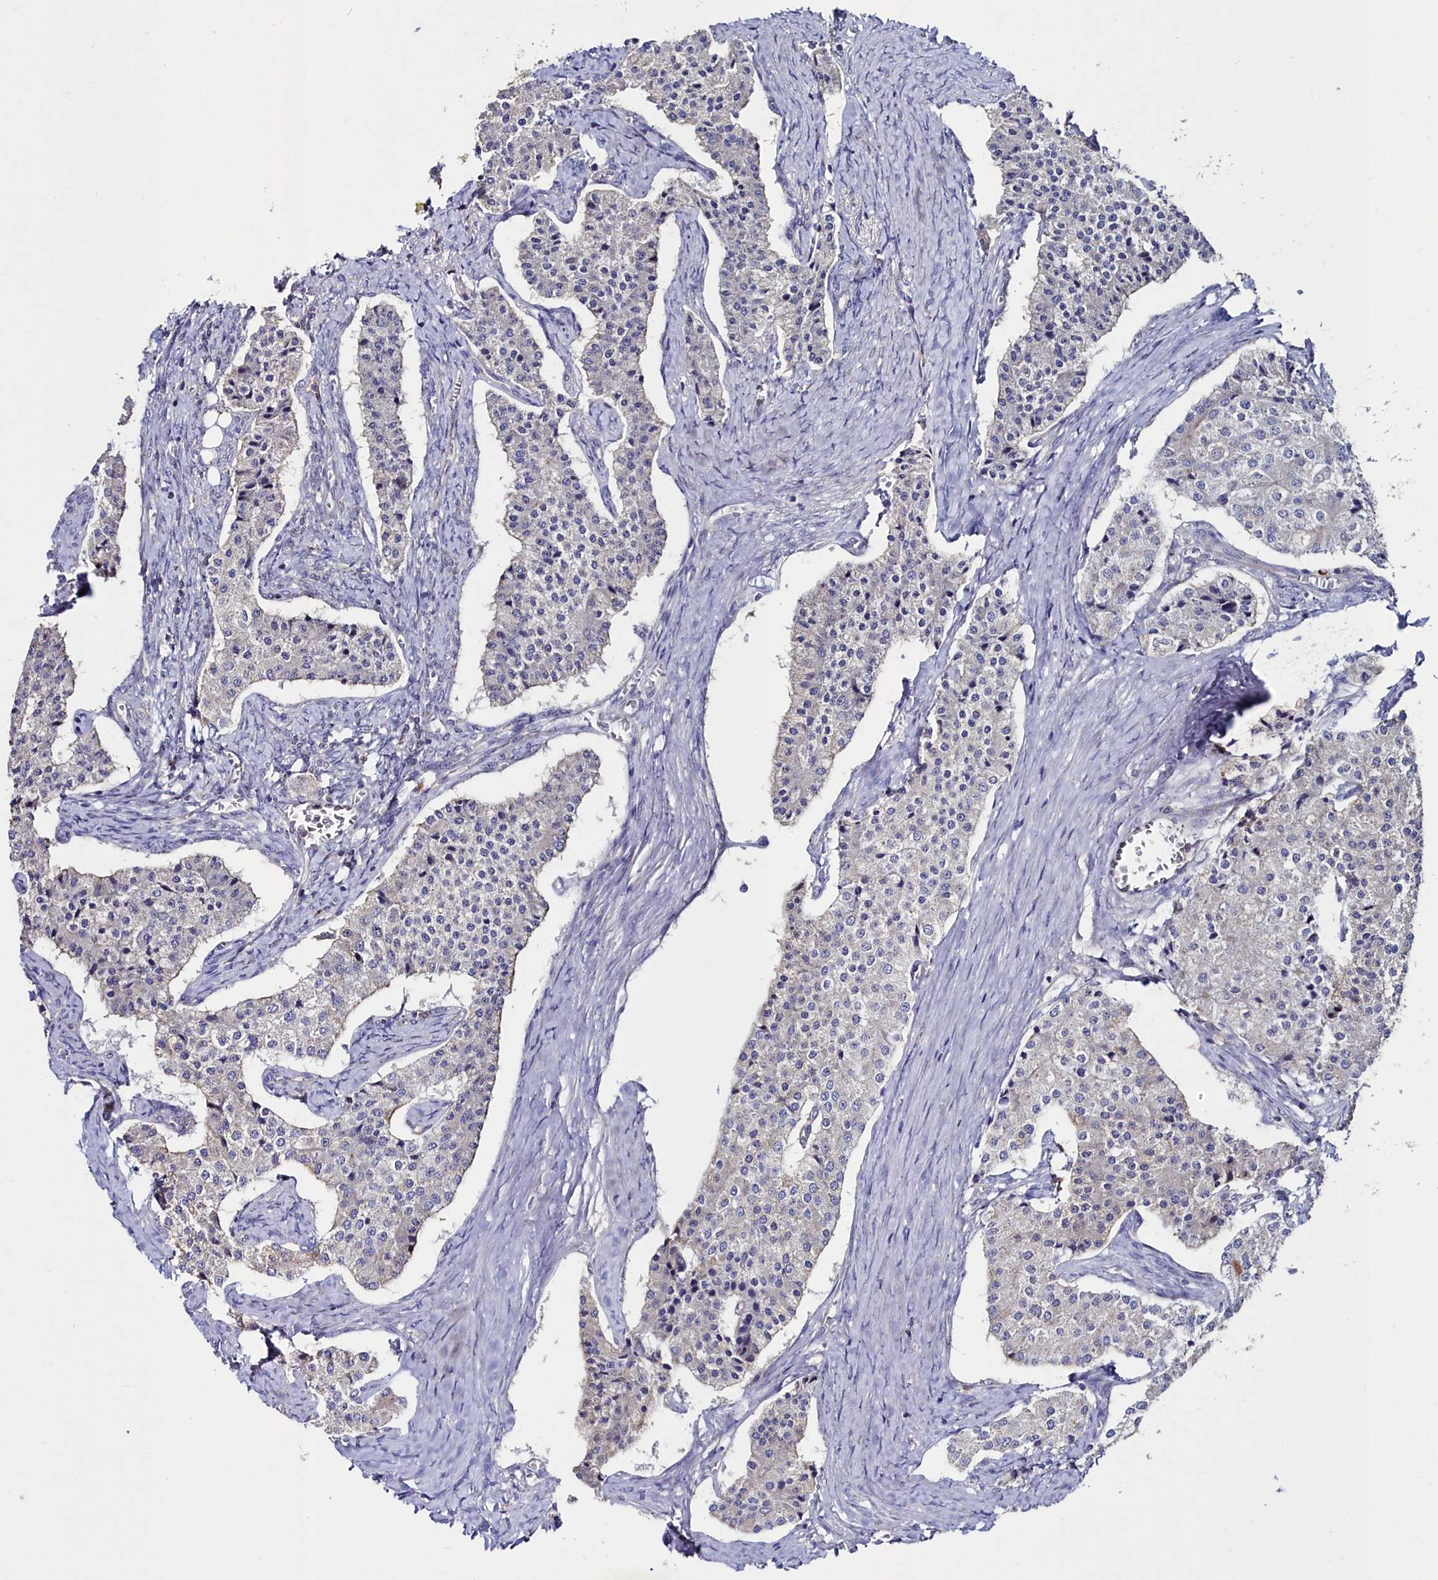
{"staining": {"intensity": "negative", "quantity": "none", "location": "none"}, "tissue": "carcinoid", "cell_type": "Tumor cells", "image_type": "cancer", "snomed": [{"axis": "morphology", "description": "Carcinoid, malignant, NOS"}, {"axis": "topography", "description": "Colon"}], "caption": "There is no significant positivity in tumor cells of carcinoid.", "gene": "AMBRA1", "patient": {"sex": "female", "age": 52}}